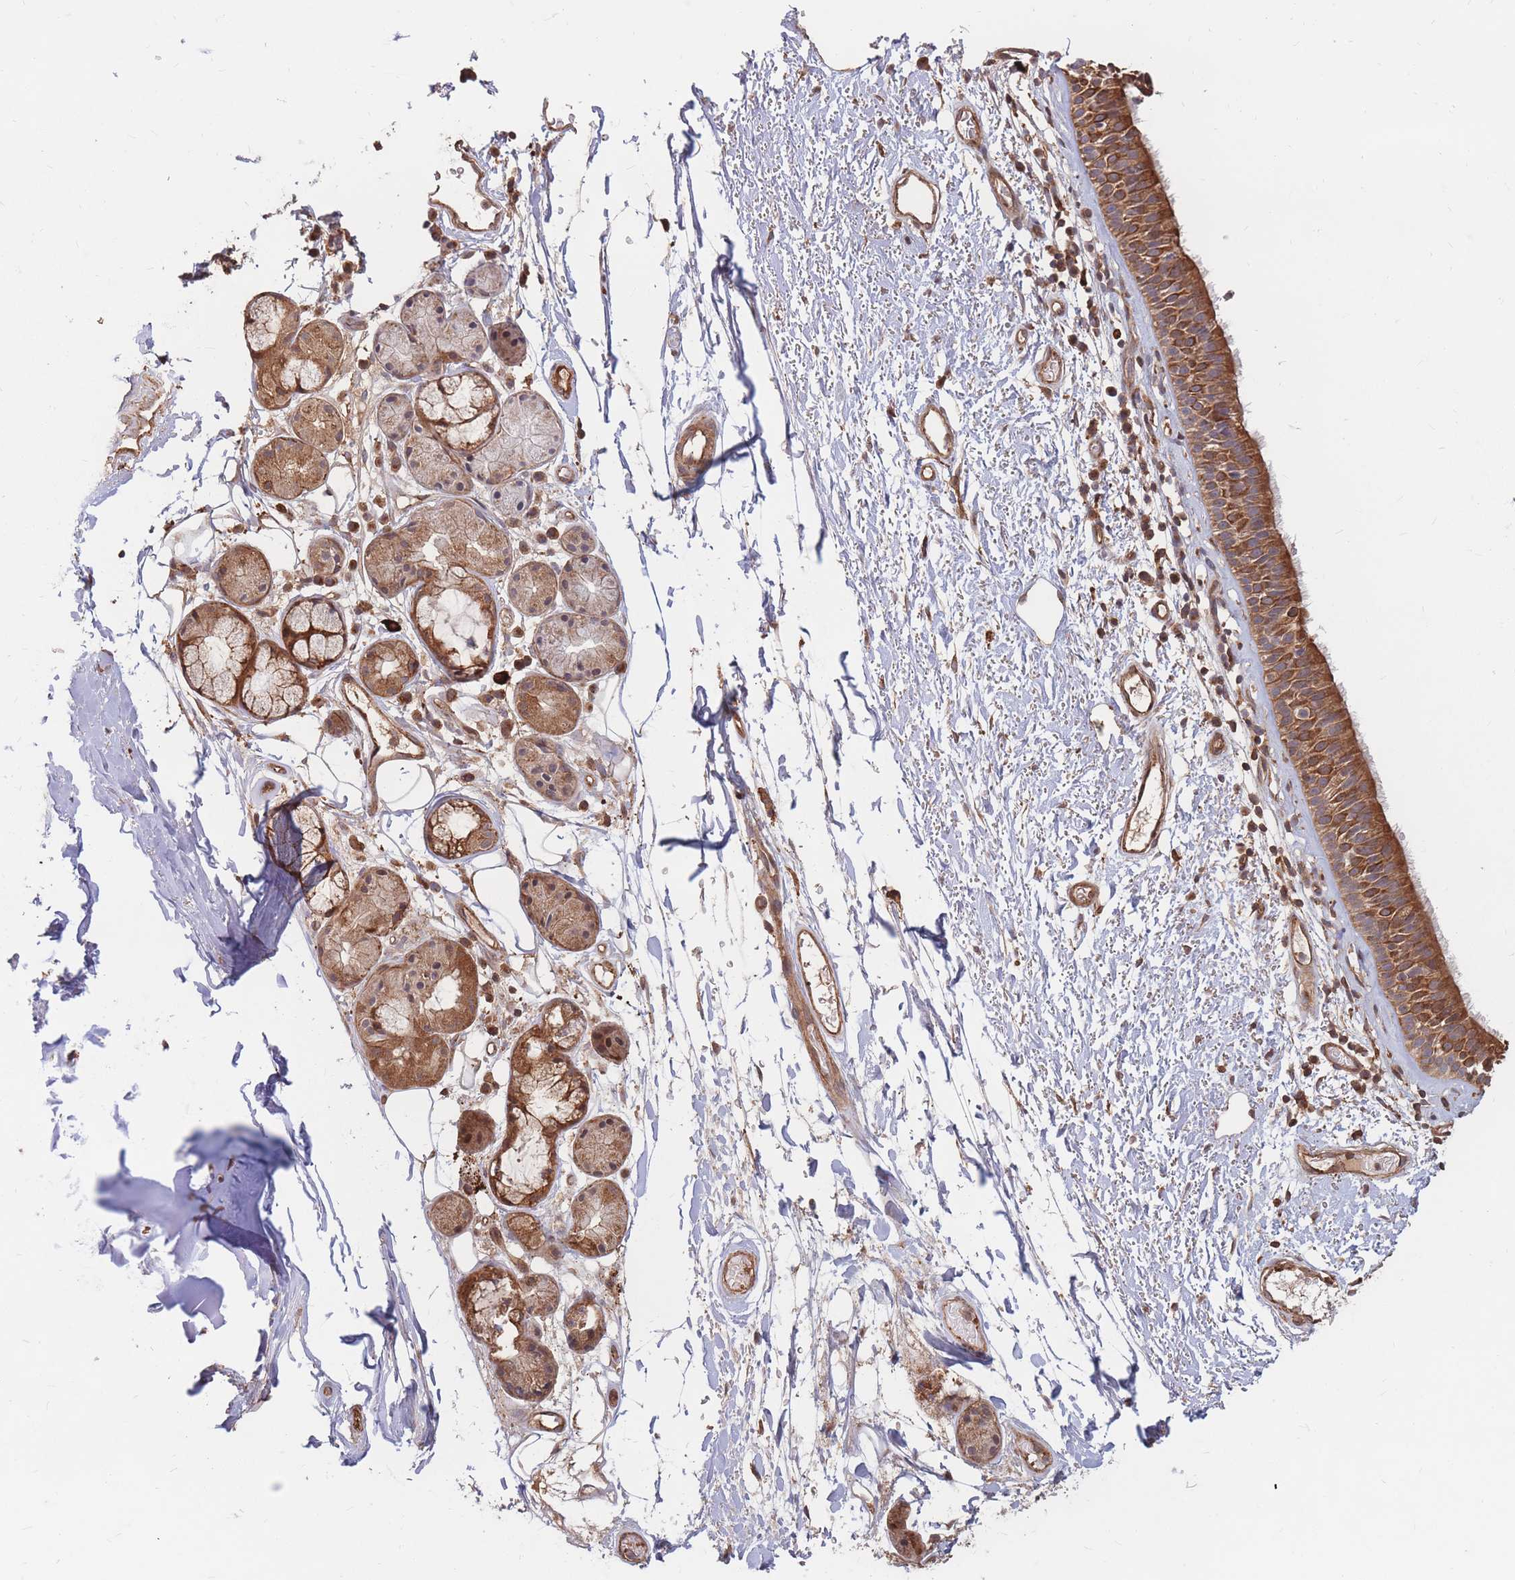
{"staining": {"intensity": "strong", "quantity": ">75%", "location": "cytoplasmic/membranous"}, "tissue": "nasopharynx", "cell_type": "Respiratory epithelial cells", "image_type": "normal", "snomed": [{"axis": "morphology", "description": "Normal tissue, NOS"}, {"axis": "topography", "description": "Cartilage tissue"}, {"axis": "topography", "description": "Nasopharynx"}], "caption": "Respiratory epithelial cells show high levels of strong cytoplasmic/membranous expression in about >75% of cells in unremarkable human nasopharynx.", "gene": "RASSF2", "patient": {"sex": "male", "age": 56}}